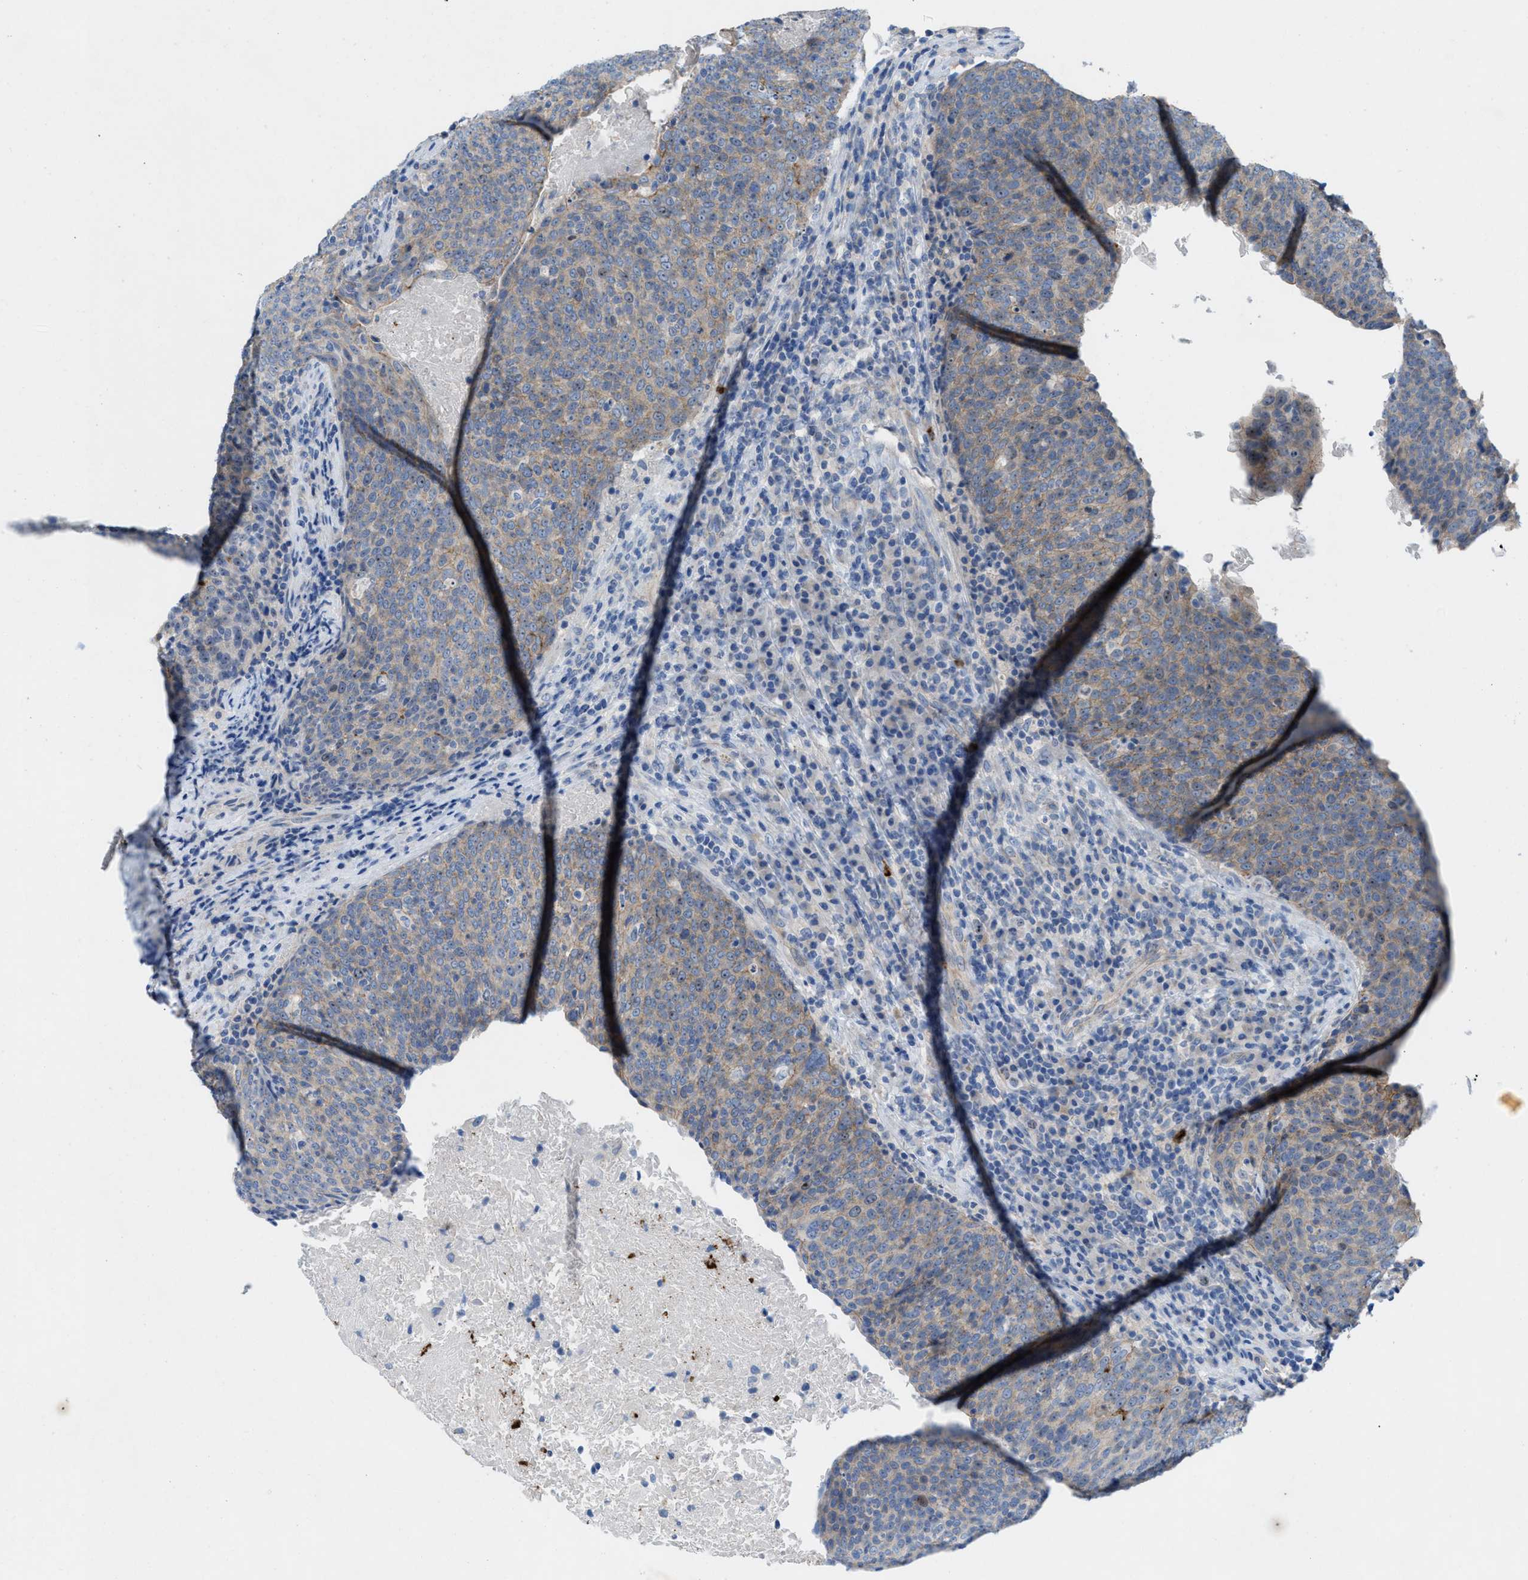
{"staining": {"intensity": "weak", "quantity": "<25%", "location": "cytoplasmic/membranous"}, "tissue": "head and neck cancer", "cell_type": "Tumor cells", "image_type": "cancer", "snomed": [{"axis": "morphology", "description": "Squamous cell carcinoma, NOS"}, {"axis": "morphology", "description": "Squamous cell carcinoma, metastatic, NOS"}, {"axis": "topography", "description": "Lymph node"}, {"axis": "topography", "description": "Head-Neck"}], "caption": "High power microscopy photomicrograph of an immunohistochemistry (IHC) image of metastatic squamous cell carcinoma (head and neck), revealing no significant staining in tumor cells.", "gene": "CMTM1", "patient": {"sex": "male", "age": 62}}